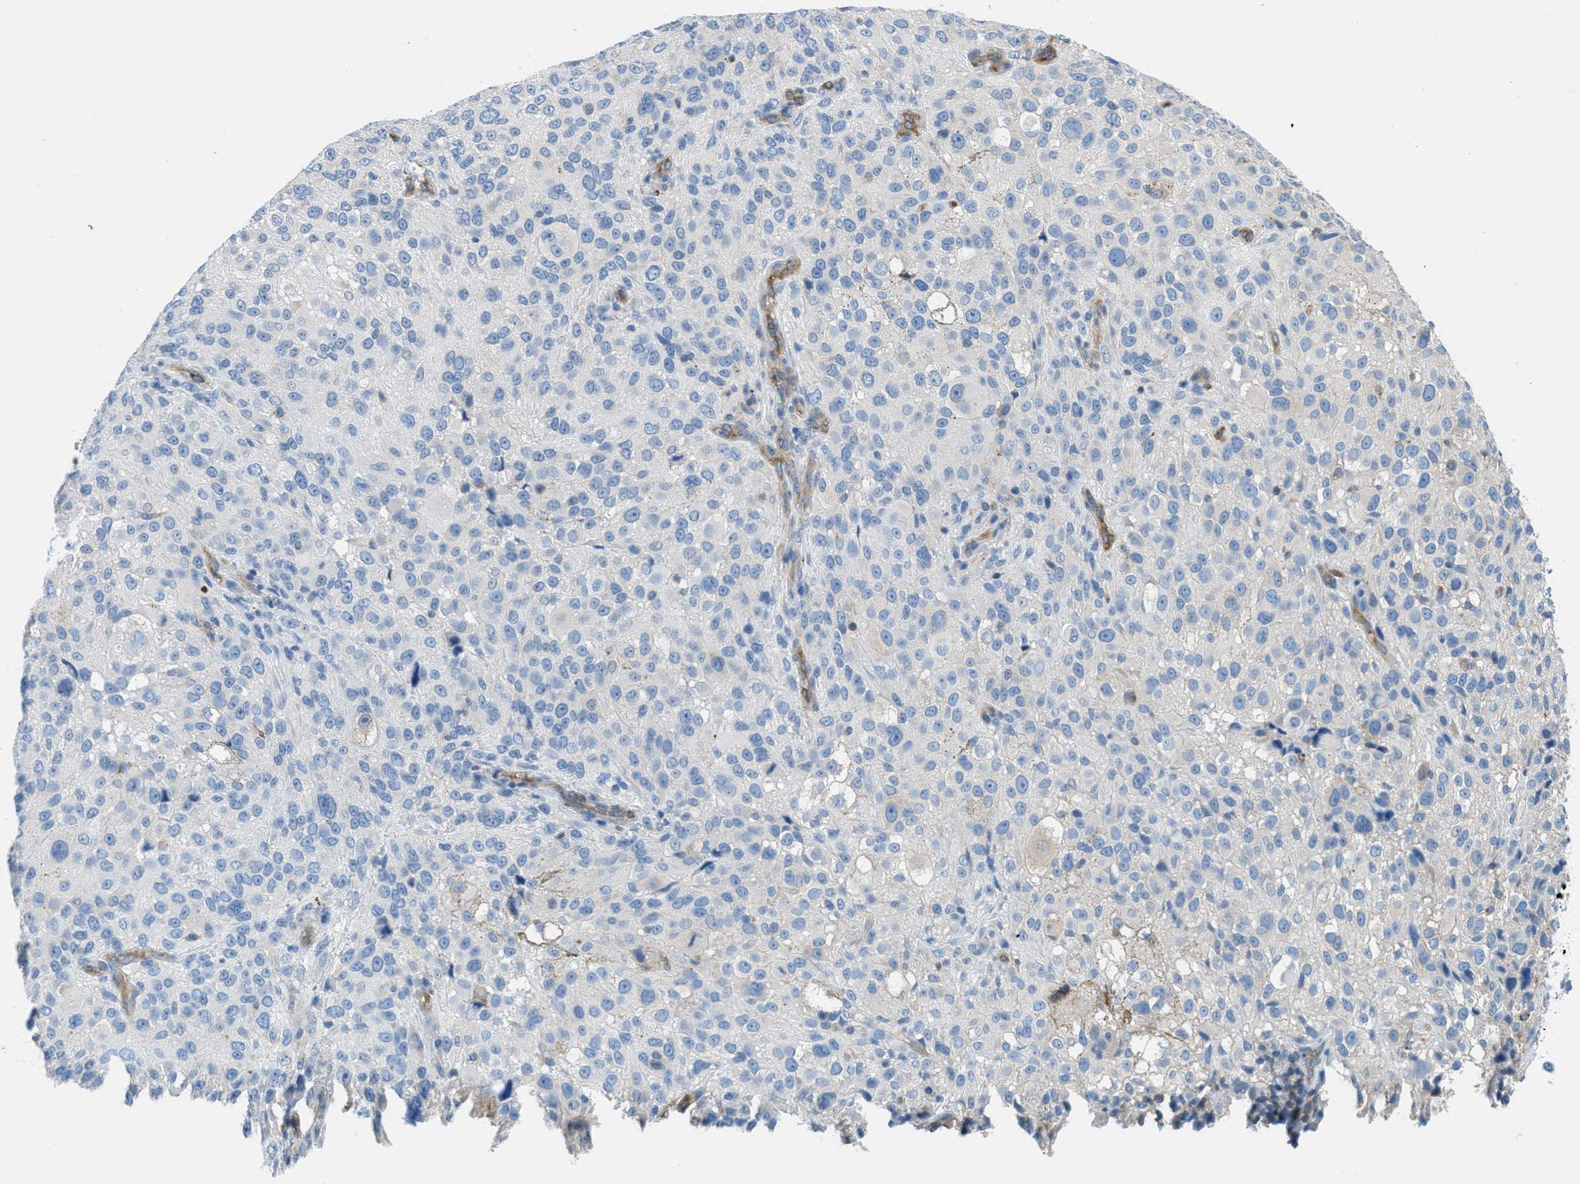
{"staining": {"intensity": "negative", "quantity": "none", "location": "none"}, "tissue": "melanoma", "cell_type": "Tumor cells", "image_type": "cancer", "snomed": [{"axis": "morphology", "description": "Necrosis, NOS"}, {"axis": "morphology", "description": "Malignant melanoma, NOS"}, {"axis": "topography", "description": "Skin"}], "caption": "Malignant melanoma was stained to show a protein in brown. There is no significant staining in tumor cells.", "gene": "MAPRE2", "patient": {"sex": "female", "age": 87}}